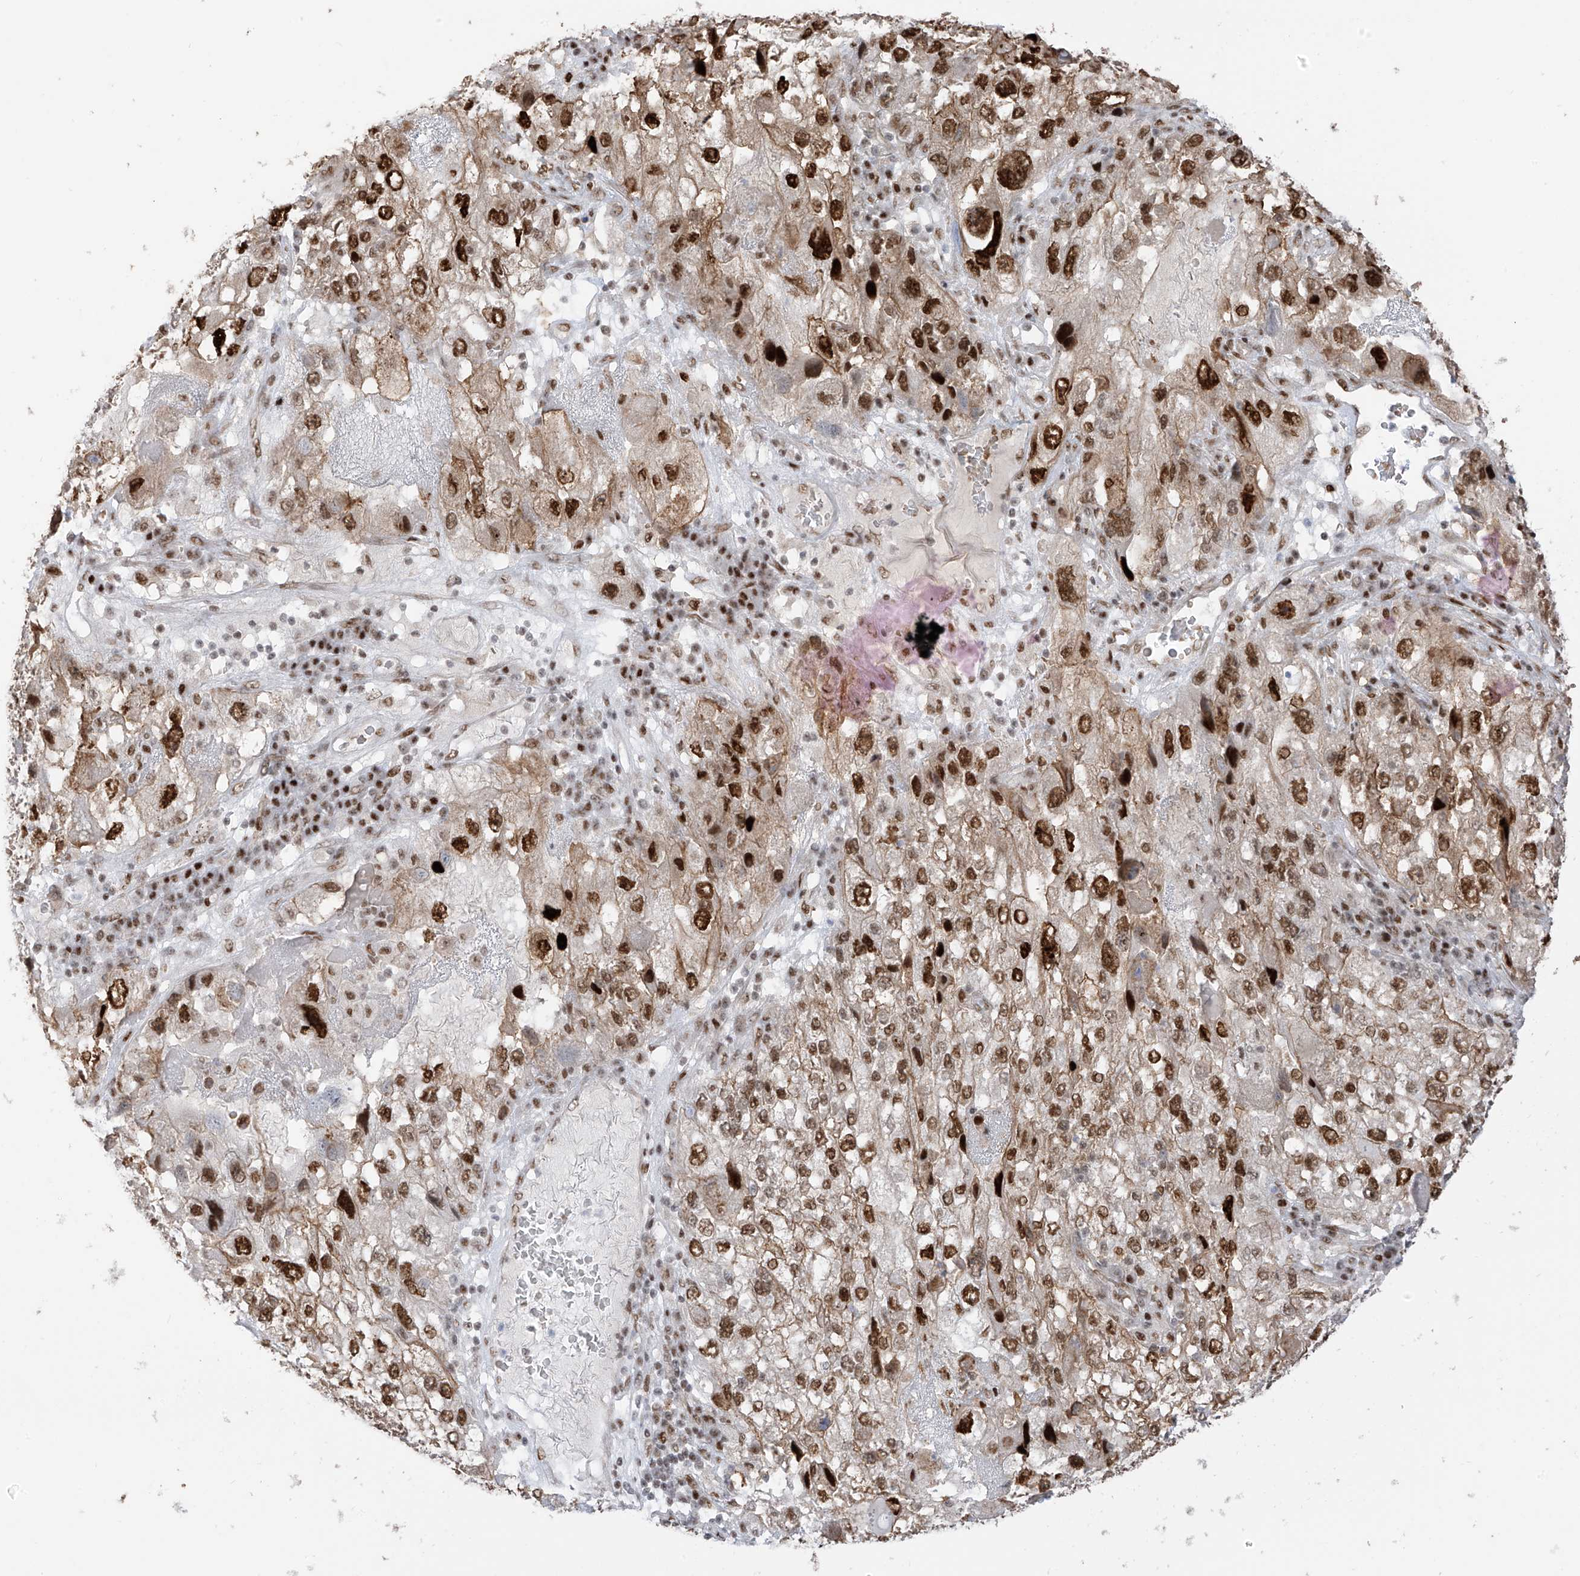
{"staining": {"intensity": "strong", "quantity": "25%-75%", "location": "nuclear"}, "tissue": "endometrial cancer", "cell_type": "Tumor cells", "image_type": "cancer", "snomed": [{"axis": "morphology", "description": "Adenocarcinoma, NOS"}, {"axis": "topography", "description": "Endometrium"}], "caption": "Immunohistochemical staining of human endometrial cancer (adenocarcinoma) shows strong nuclear protein positivity in approximately 25%-75% of tumor cells.", "gene": "ZCWPW2", "patient": {"sex": "female", "age": 49}}